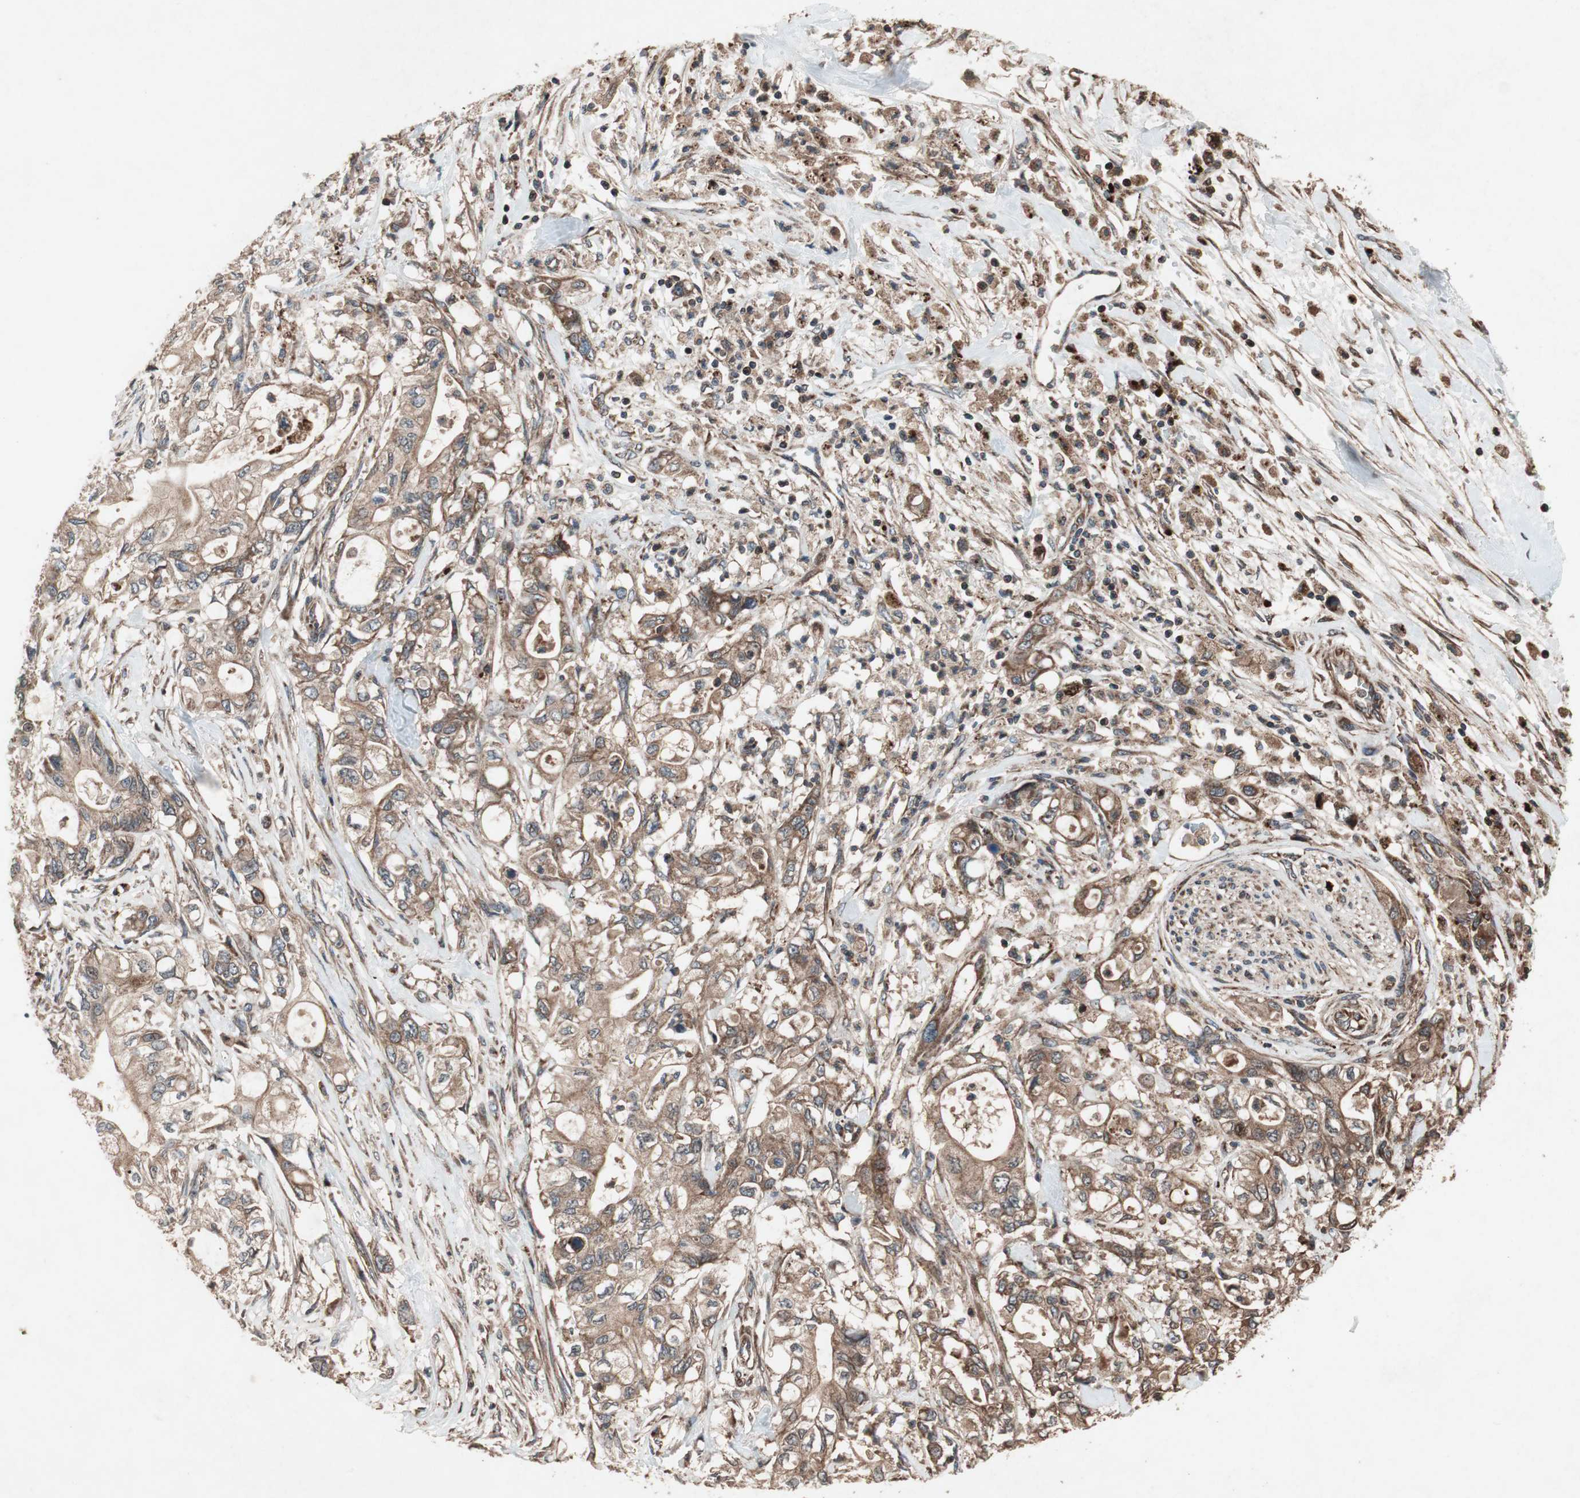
{"staining": {"intensity": "moderate", "quantity": ">75%", "location": "cytoplasmic/membranous"}, "tissue": "pancreatic cancer", "cell_type": "Tumor cells", "image_type": "cancer", "snomed": [{"axis": "morphology", "description": "Adenocarcinoma, NOS"}, {"axis": "topography", "description": "Pancreas"}], "caption": "Tumor cells reveal medium levels of moderate cytoplasmic/membranous staining in approximately >75% of cells in human pancreatic cancer. (brown staining indicates protein expression, while blue staining denotes nuclei).", "gene": "RAB1A", "patient": {"sex": "male", "age": 79}}